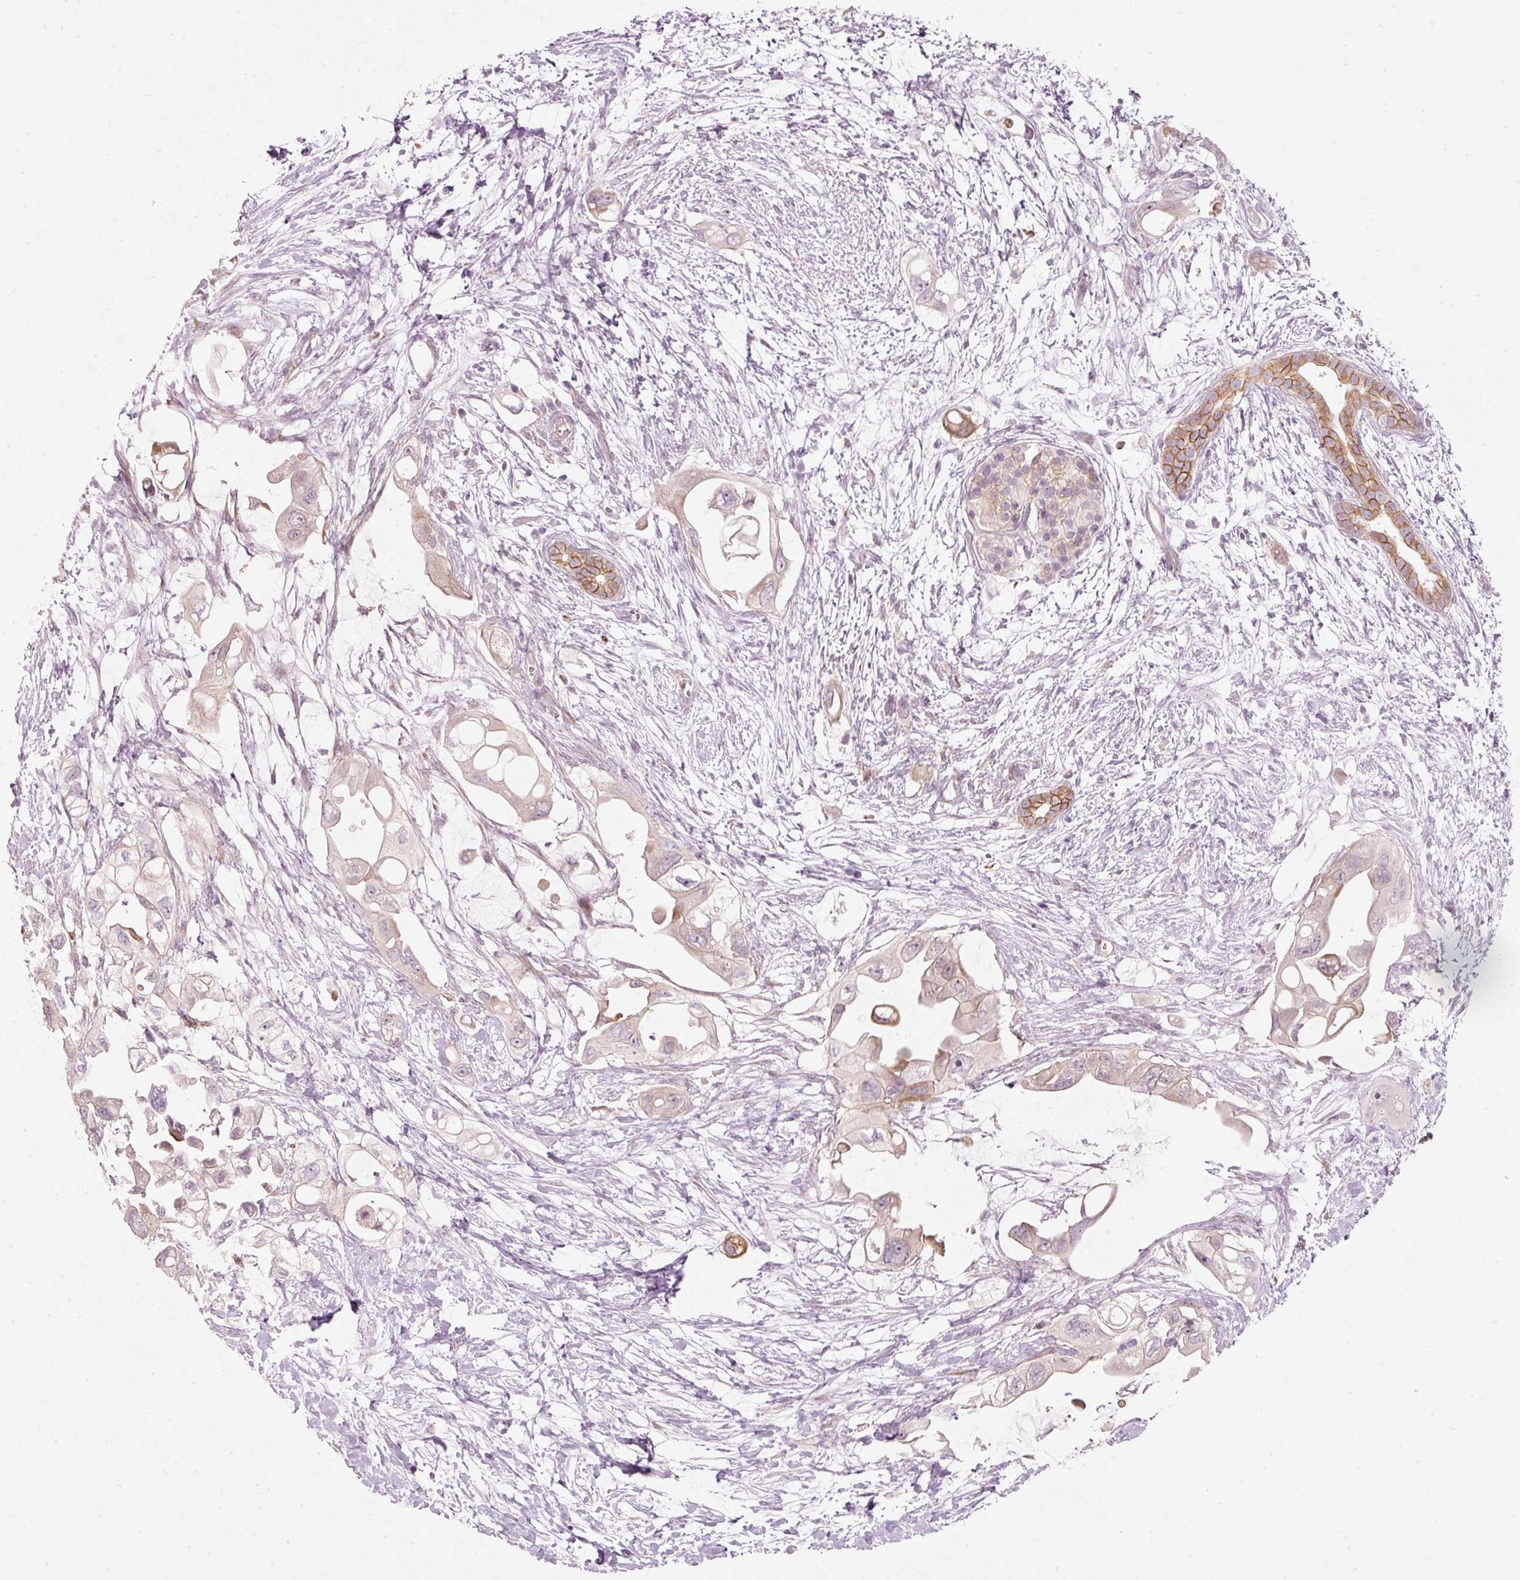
{"staining": {"intensity": "moderate", "quantity": "<25%", "location": "cytoplasmic/membranous"}, "tissue": "pancreatic cancer", "cell_type": "Tumor cells", "image_type": "cancer", "snomed": [{"axis": "morphology", "description": "Adenocarcinoma, NOS"}, {"axis": "topography", "description": "Pancreas"}], "caption": "Immunohistochemical staining of human pancreatic cancer displays low levels of moderate cytoplasmic/membranous protein expression in approximately <25% of tumor cells.", "gene": "KCNQ1", "patient": {"sex": "male", "age": 61}}